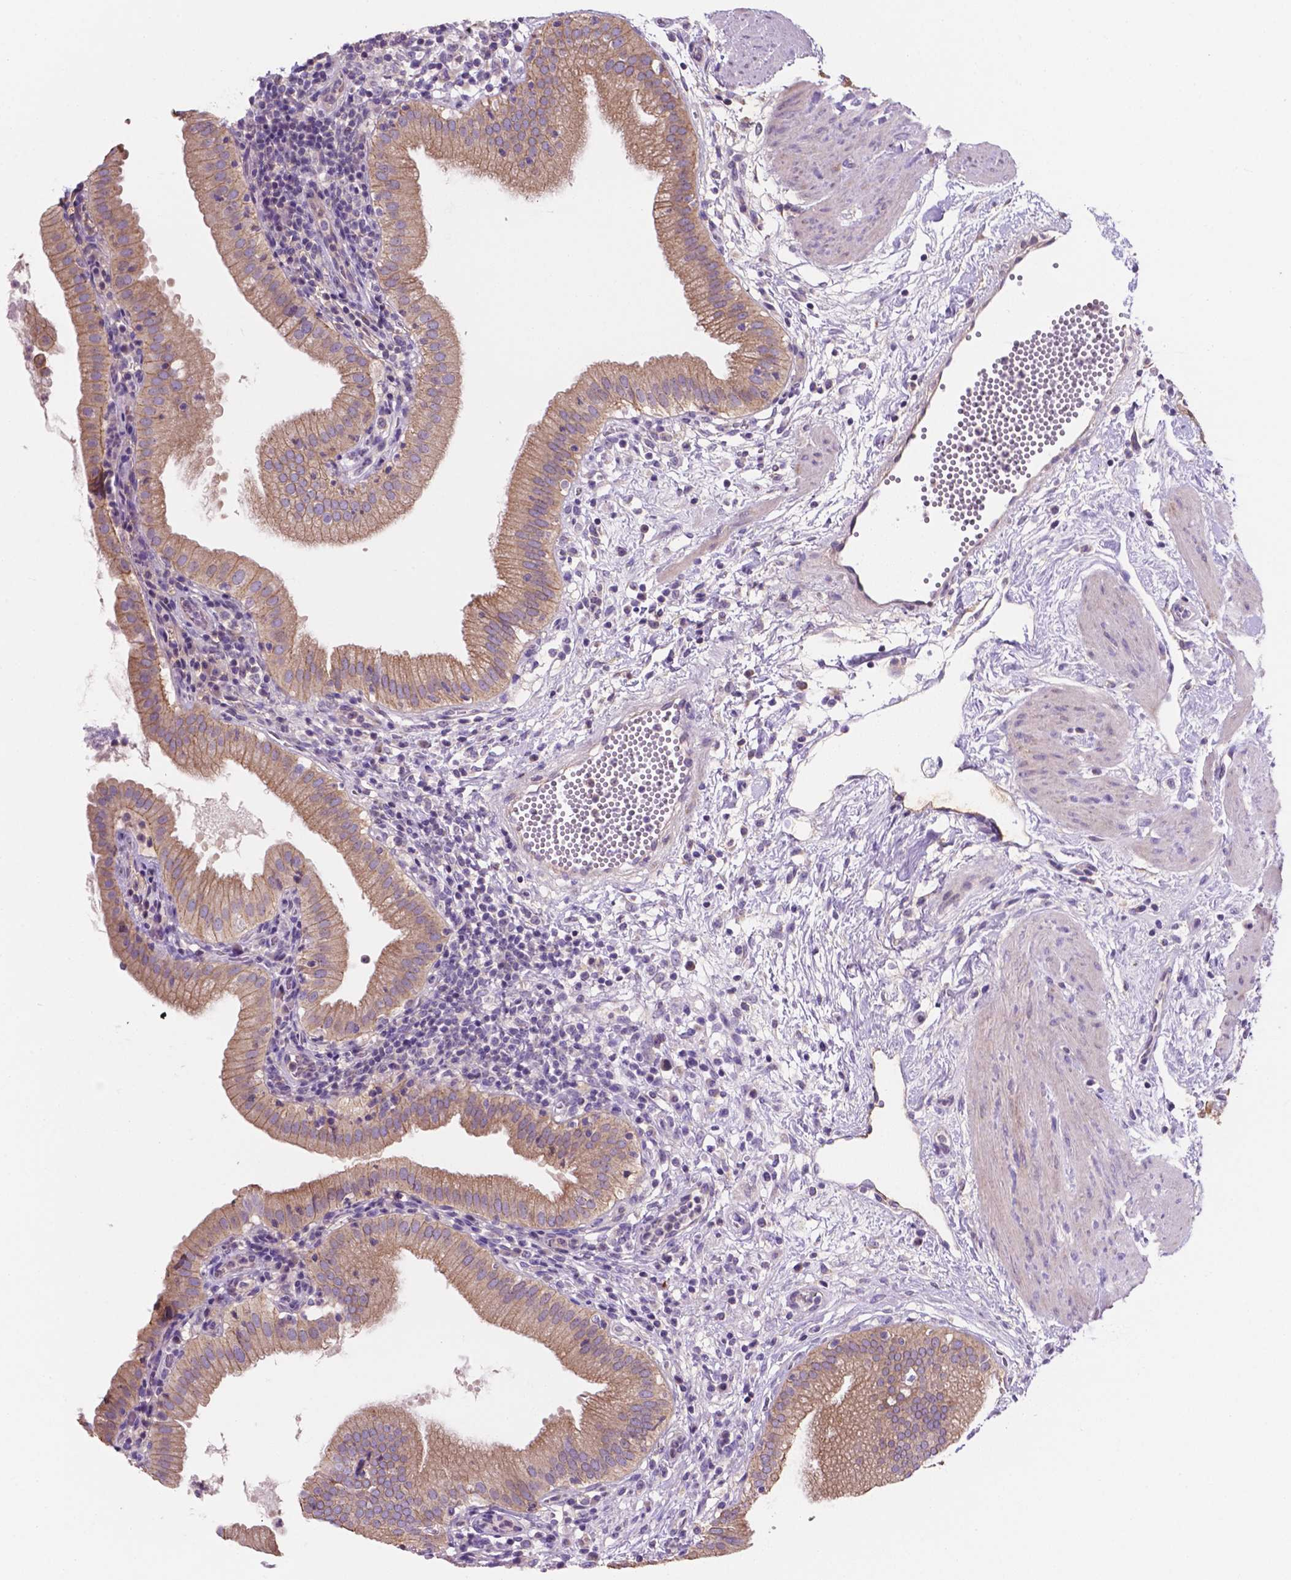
{"staining": {"intensity": "moderate", "quantity": ">75%", "location": "cytoplasmic/membranous"}, "tissue": "gallbladder", "cell_type": "Glandular cells", "image_type": "normal", "snomed": [{"axis": "morphology", "description": "Normal tissue, NOS"}, {"axis": "topography", "description": "Gallbladder"}], "caption": "Unremarkable gallbladder reveals moderate cytoplasmic/membranous positivity in about >75% of glandular cells The staining is performed using DAB brown chromogen to label protein expression. The nuclei are counter-stained blue using hematoxylin..", "gene": "MKRN2OS", "patient": {"sex": "female", "age": 65}}